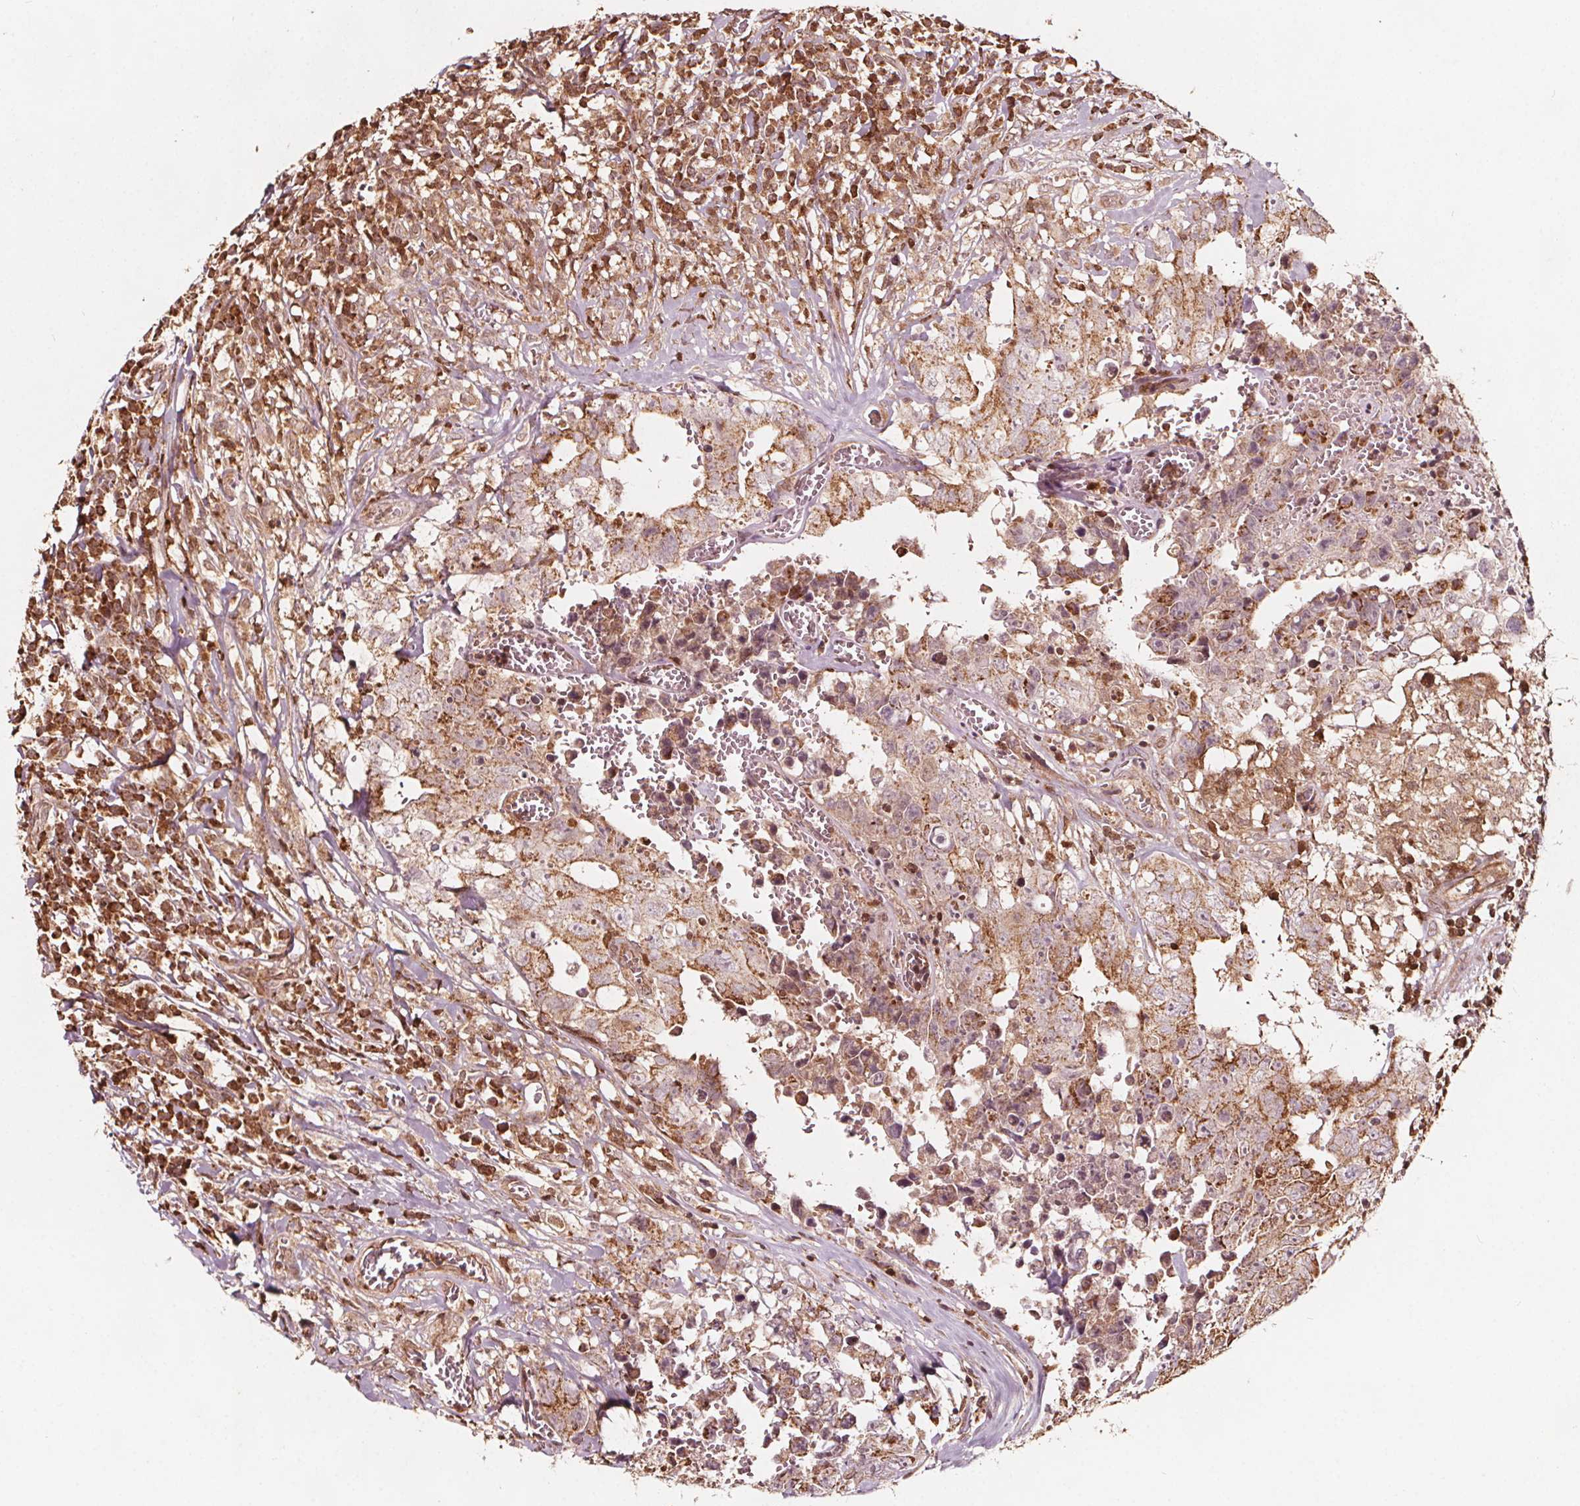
{"staining": {"intensity": "moderate", "quantity": "25%-75%", "location": "cytoplasmic/membranous"}, "tissue": "testis cancer", "cell_type": "Tumor cells", "image_type": "cancer", "snomed": [{"axis": "morphology", "description": "Carcinoma, Embryonal, NOS"}, {"axis": "topography", "description": "Testis"}], "caption": "Testis embryonal carcinoma stained with a brown dye demonstrates moderate cytoplasmic/membranous positive staining in approximately 25%-75% of tumor cells.", "gene": "AIP", "patient": {"sex": "male", "age": 36}}